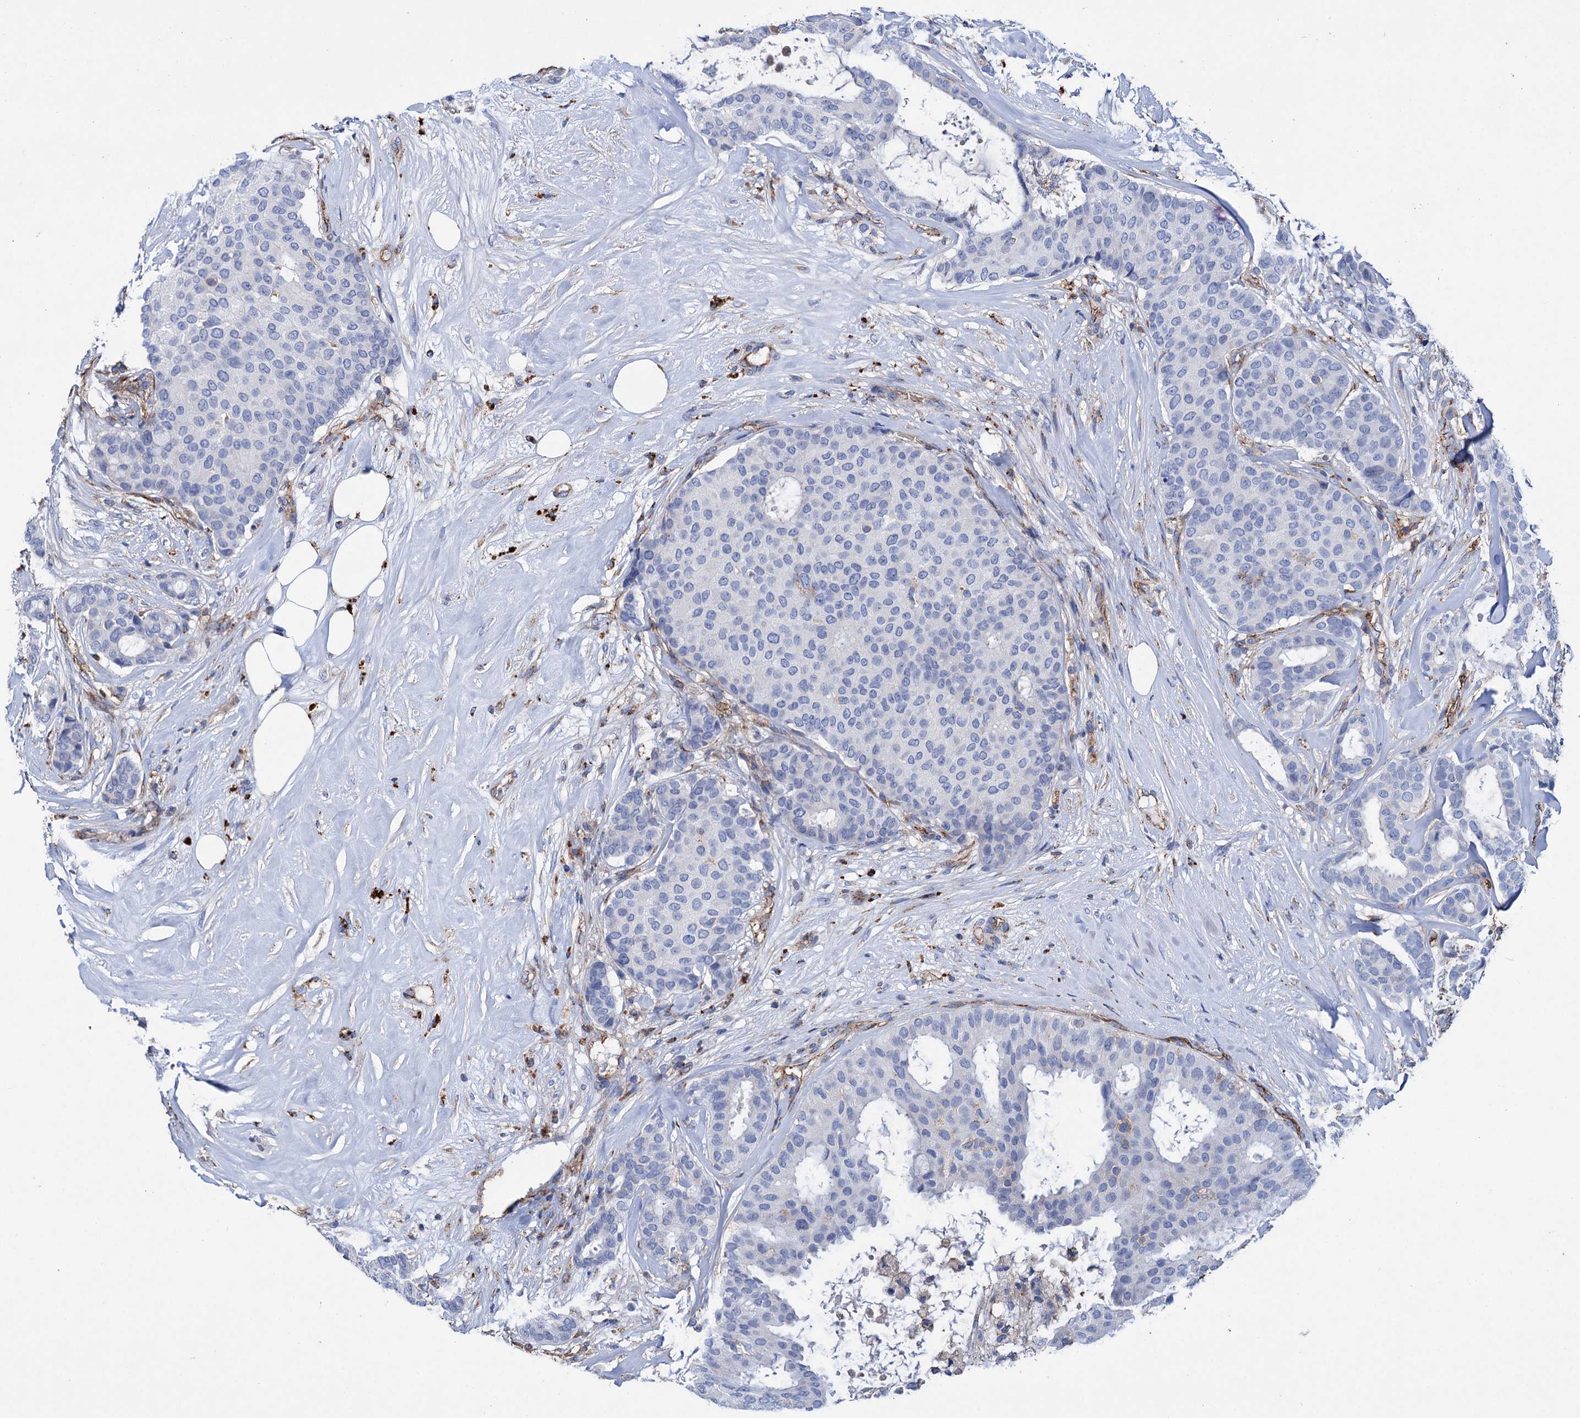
{"staining": {"intensity": "negative", "quantity": "none", "location": "none"}, "tissue": "breast cancer", "cell_type": "Tumor cells", "image_type": "cancer", "snomed": [{"axis": "morphology", "description": "Duct carcinoma"}, {"axis": "topography", "description": "Breast"}], "caption": "DAB immunohistochemical staining of breast cancer shows no significant expression in tumor cells. (Stains: DAB (3,3'-diaminobenzidine) immunohistochemistry (IHC) with hematoxylin counter stain, Microscopy: brightfield microscopy at high magnification).", "gene": "SCPEP1", "patient": {"sex": "female", "age": 75}}